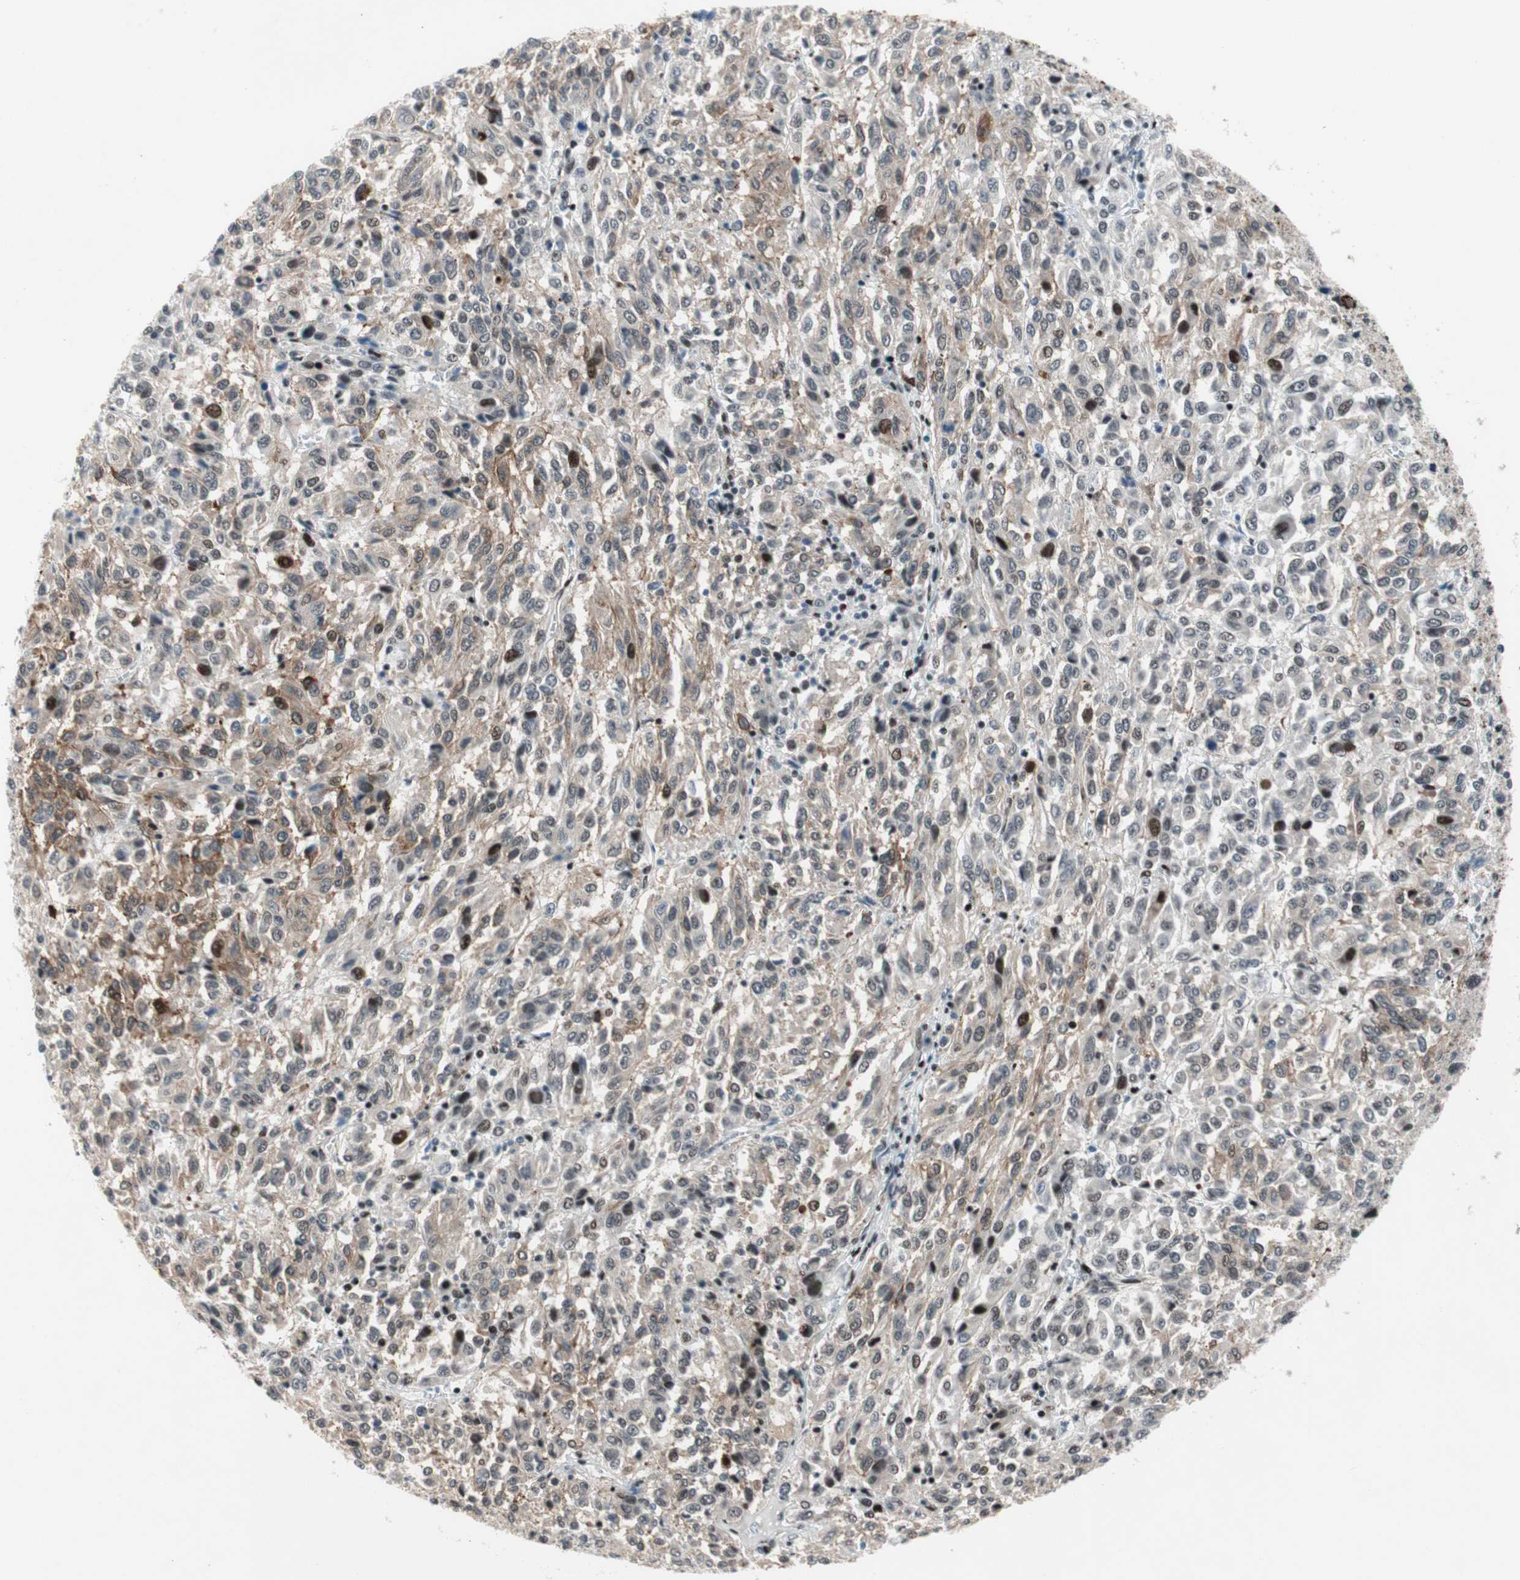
{"staining": {"intensity": "strong", "quantity": "<25%", "location": "nuclear"}, "tissue": "melanoma", "cell_type": "Tumor cells", "image_type": "cancer", "snomed": [{"axis": "morphology", "description": "Malignant melanoma, Metastatic site"}, {"axis": "topography", "description": "Lung"}], "caption": "Human melanoma stained with a protein marker demonstrates strong staining in tumor cells.", "gene": "FBXO44", "patient": {"sex": "male", "age": 64}}